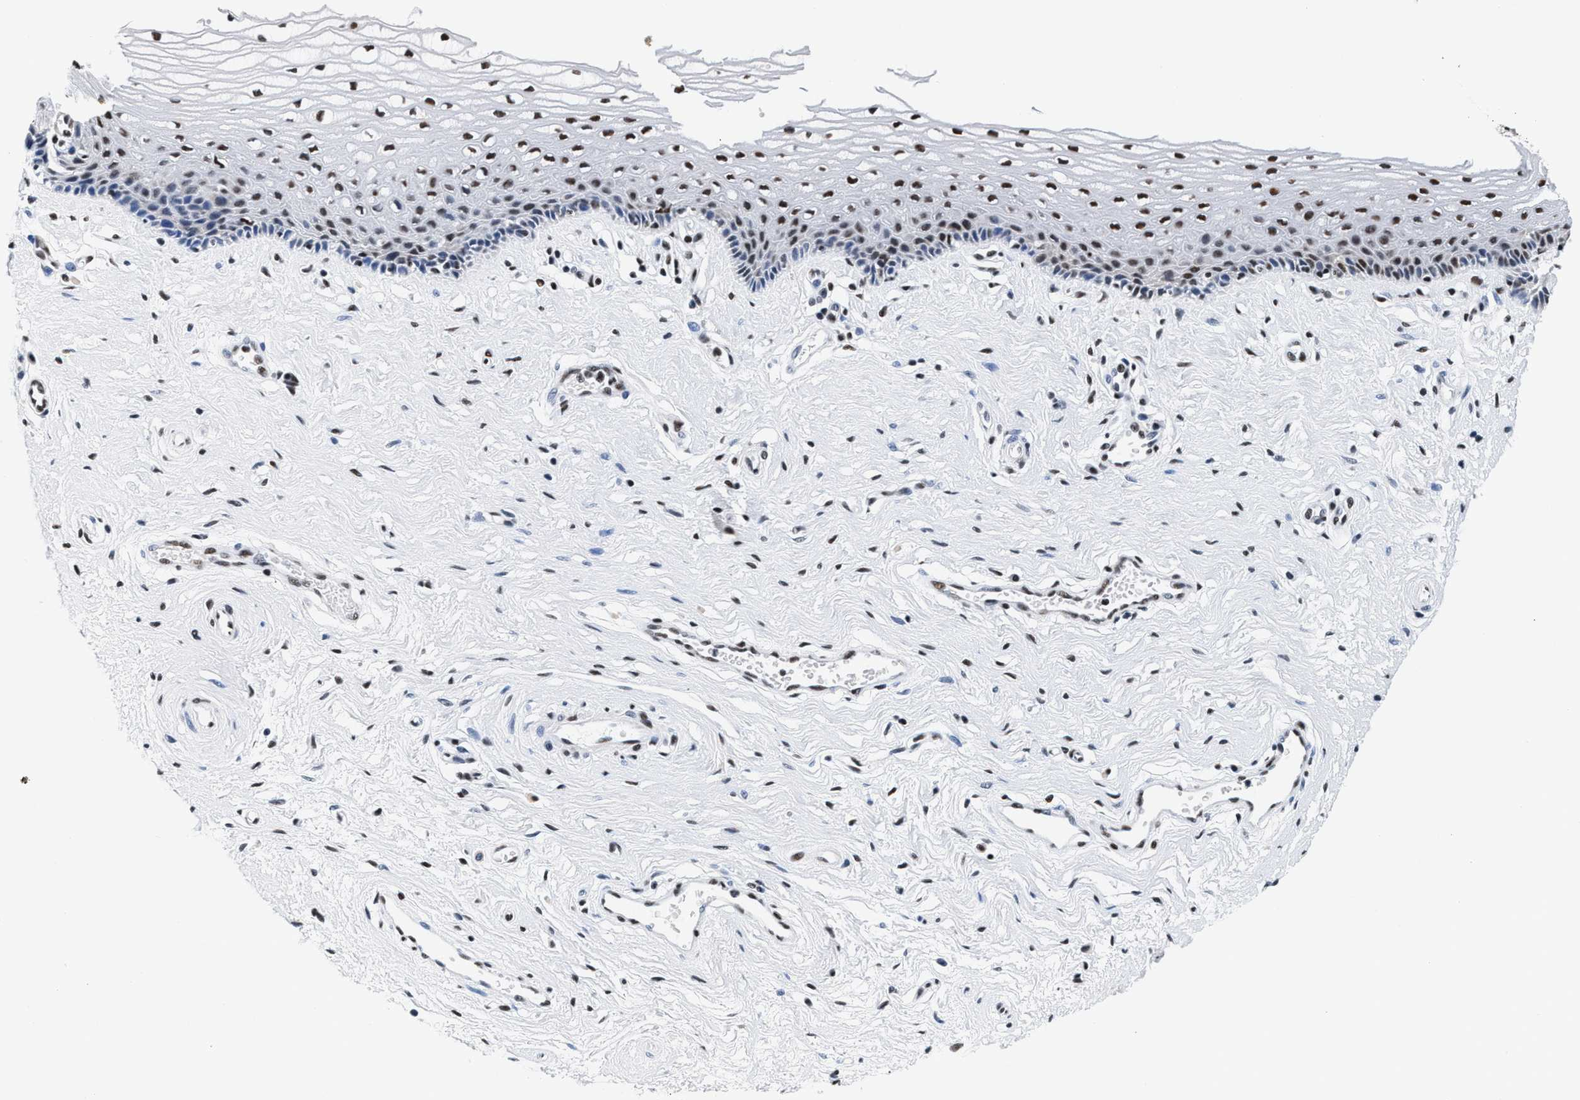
{"staining": {"intensity": "strong", "quantity": "25%-75%", "location": "nuclear"}, "tissue": "vagina", "cell_type": "Squamous epithelial cells", "image_type": "normal", "snomed": [{"axis": "morphology", "description": "Normal tissue, NOS"}, {"axis": "topography", "description": "Vagina"}], "caption": "IHC image of unremarkable vagina: human vagina stained using immunohistochemistry displays high levels of strong protein expression localized specifically in the nuclear of squamous epithelial cells, appearing as a nuclear brown color.", "gene": "RAD50", "patient": {"sex": "female", "age": 46}}